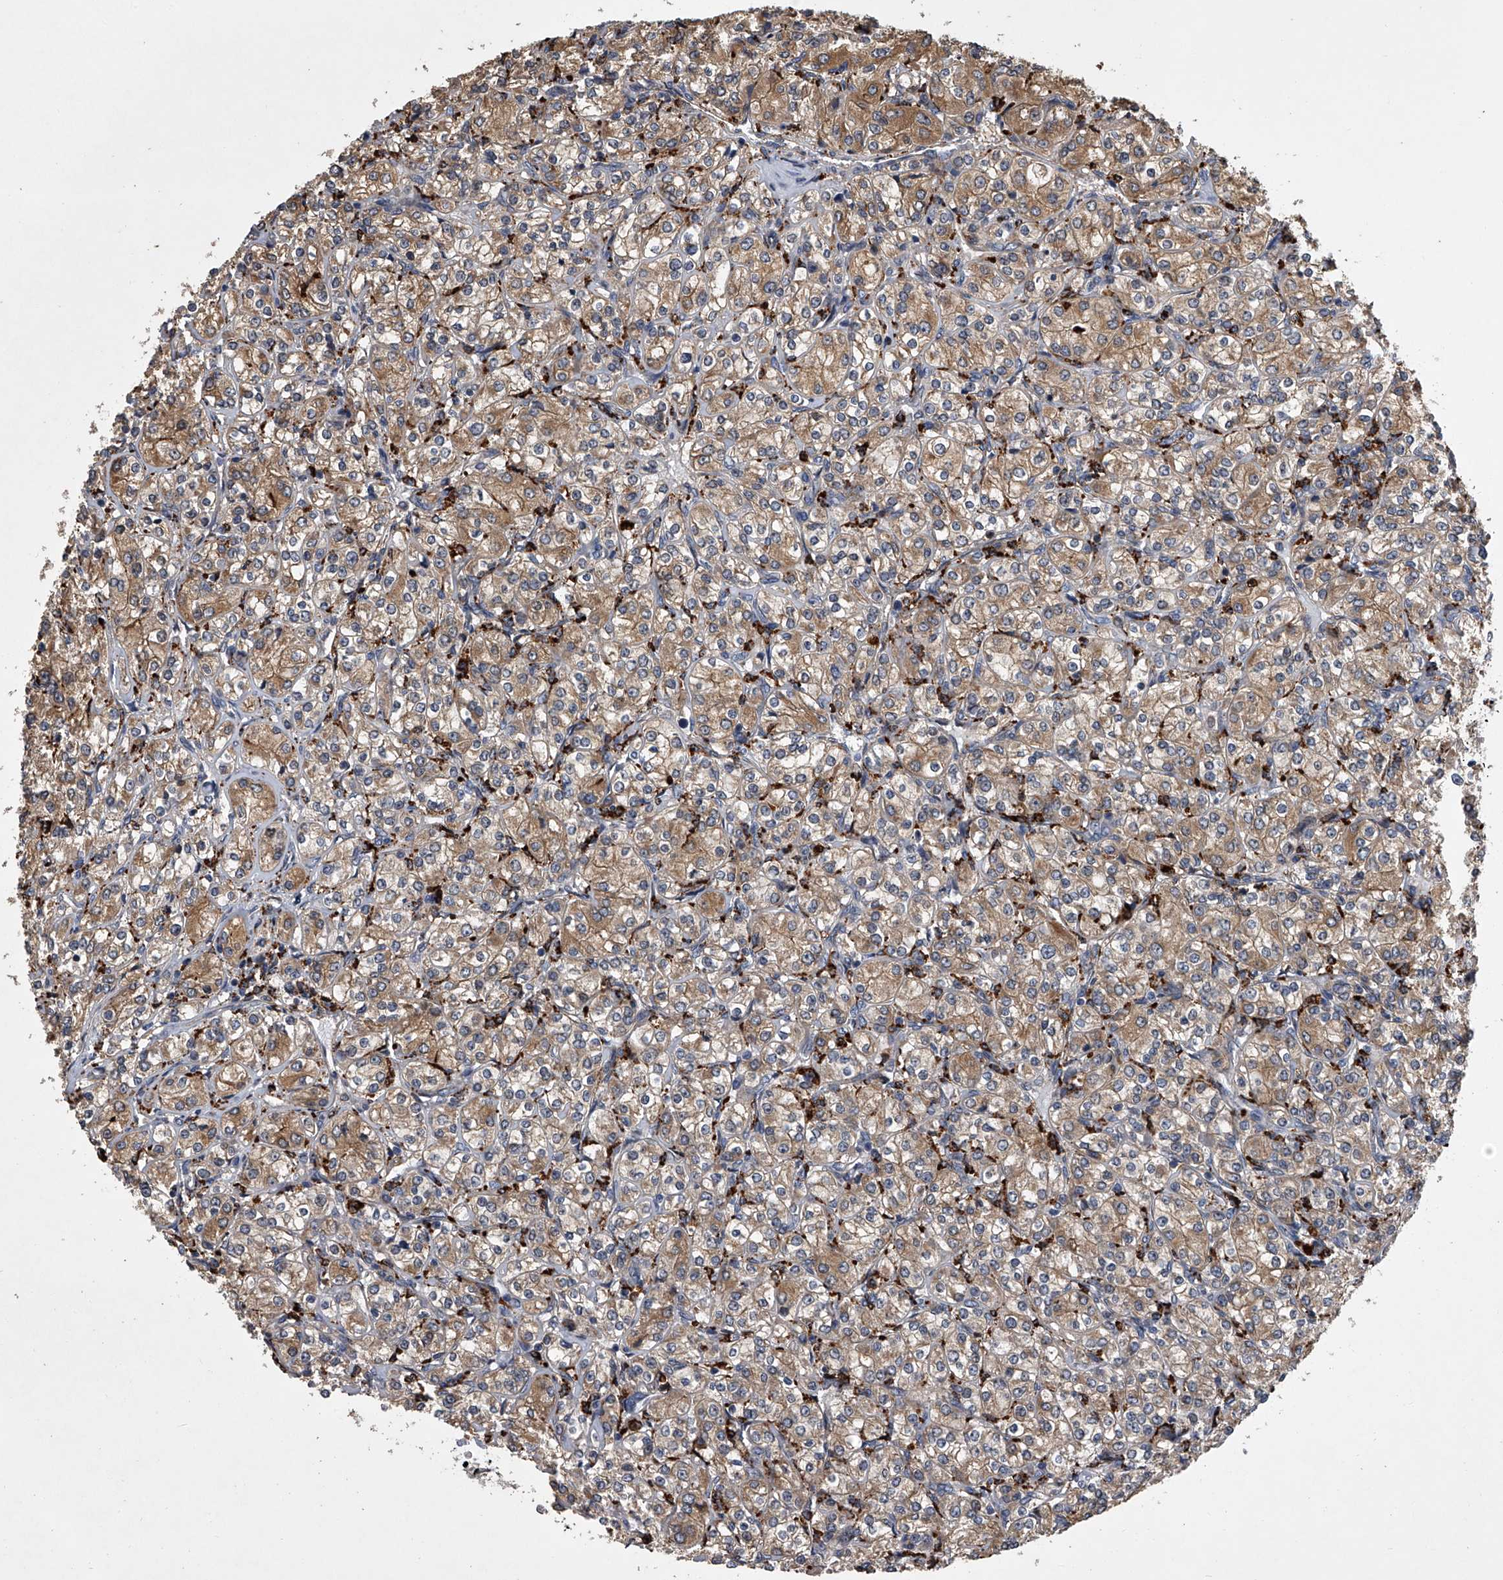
{"staining": {"intensity": "moderate", "quantity": ">75%", "location": "cytoplasmic/membranous"}, "tissue": "renal cancer", "cell_type": "Tumor cells", "image_type": "cancer", "snomed": [{"axis": "morphology", "description": "Adenocarcinoma, NOS"}, {"axis": "topography", "description": "Kidney"}], "caption": "Immunohistochemistry (IHC) image of adenocarcinoma (renal) stained for a protein (brown), which demonstrates medium levels of moderate cytoplasmic/membranous positivity in approximately >75% of tumor cells.", "gene": "TRIM8", "patient": {"sex": "male", "age": 77}}